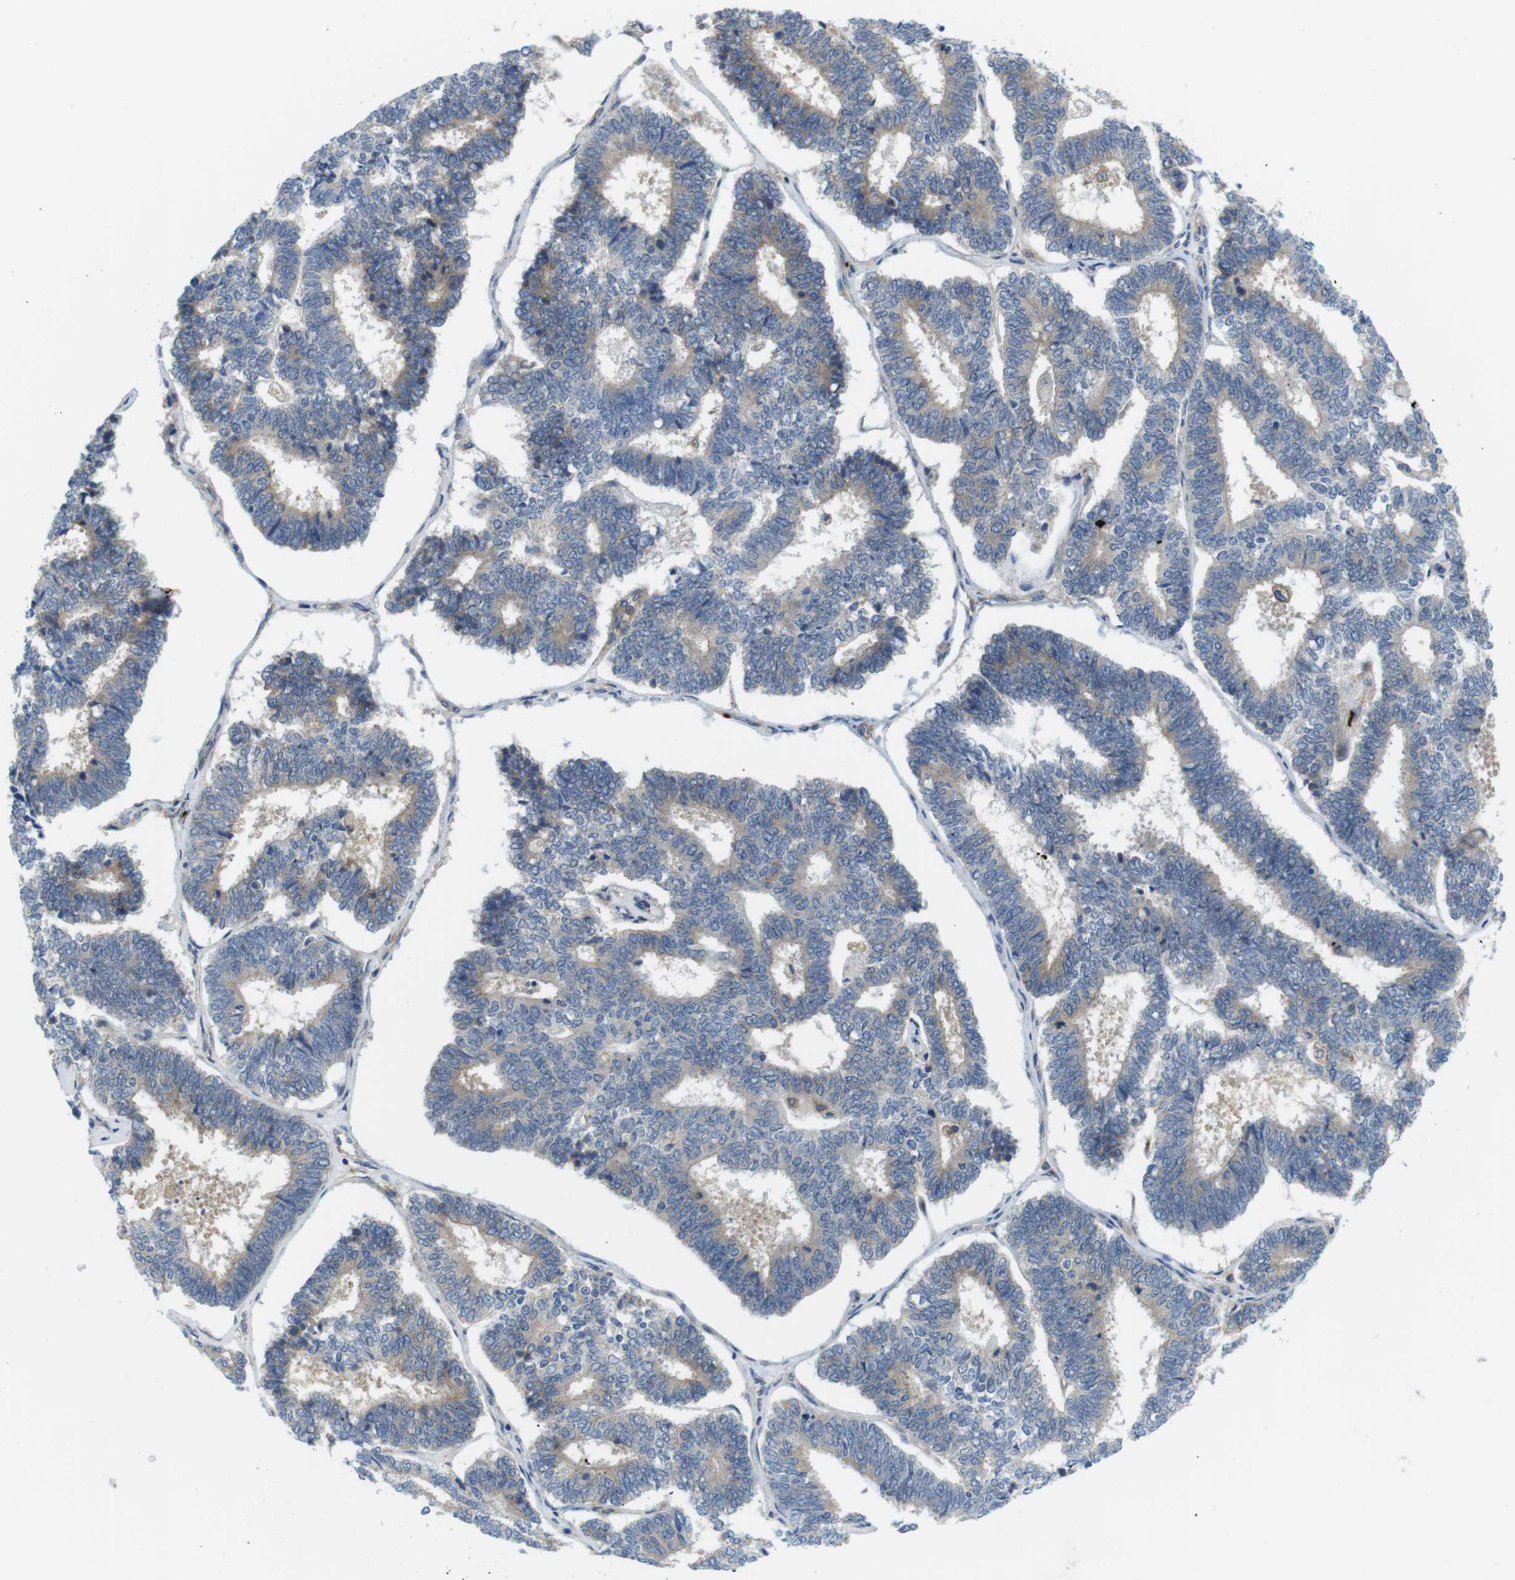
{"staining": {"intensity": "weak", "quantity": ">75%", "location": "cytoplasmic/membranous"}, "tissue": "endometrial cancer", "cell_type": "Tumor cells", "image_type": "cancer", "snomed": [{"axis": "morphology", "description": "Adenocarcinoma, NOS"}, {"axis": "topography", "description": "Endometrium"}], "caption": "Immunohistochemical staining of human endometrial cancer exhibits weak cytoplasmic/membranous protein staining in approximately >75% of tumor cells. (DAB IHC with brightfield microscopy, high magnification).", "gene": "HERPUD2", "patient": {"sex": "female", "age": 70}}